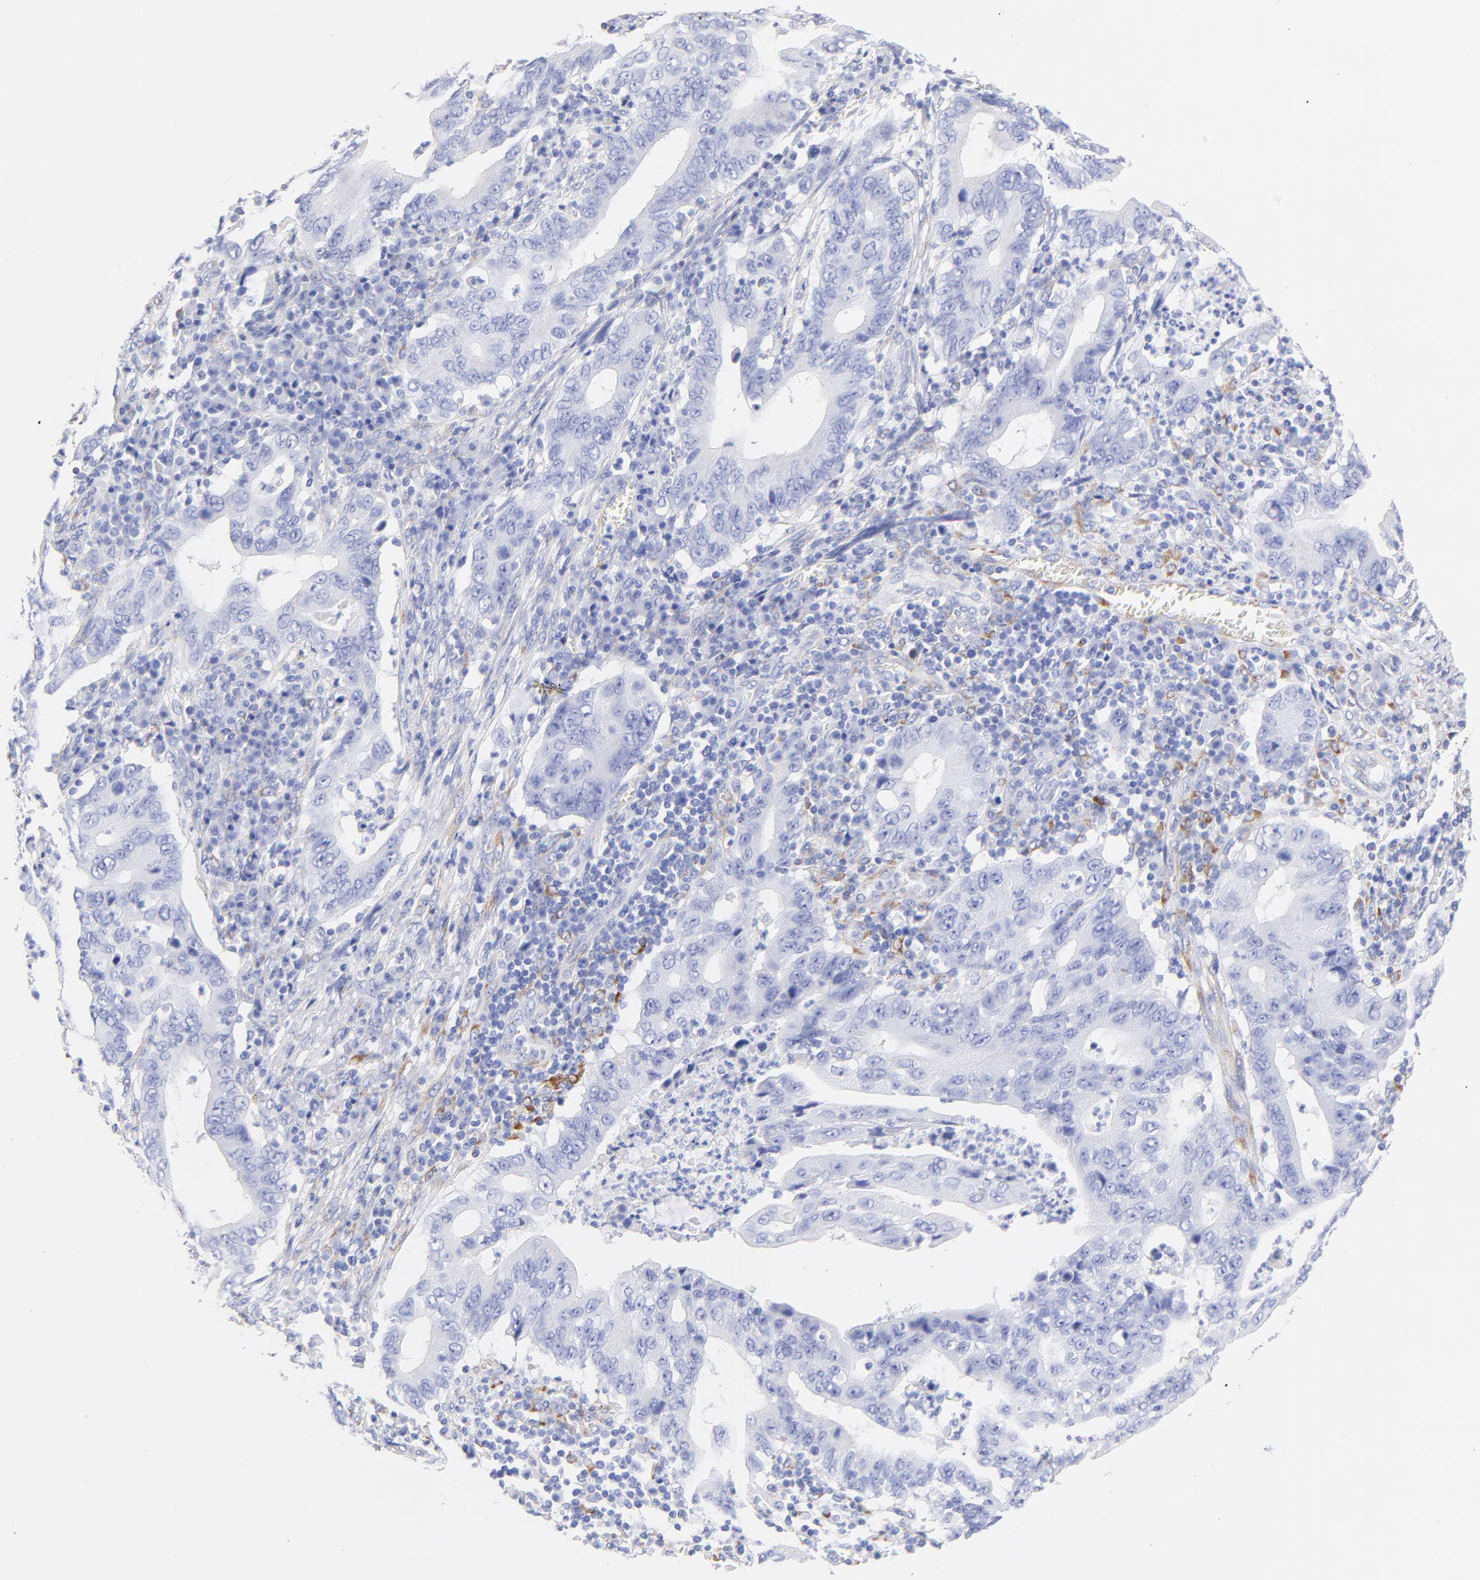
{"staining": {"intensity": "negative", "quantity": "none", "location": "none"}, "tissue": "stomach cancer", "cell_type": "Tumor cells", "image_type": "cancer", "snomed": [{"axis": "morphology", "description": "Adenocarcinoma, NOS"}, {"axis": "topography", "description": "Stomach, upper"}], "caption": "A histopathology image of human adenocarcinoma (stomach) is negative for staining in tumor cells. (DAB (3,3'-diaminobenzidine) immunohistochemistry (IHC) visualized using brightfield microscopy, high magnification).", "gene": "C1QTNF6", "patient": {"sex": "male", "age": 63}}